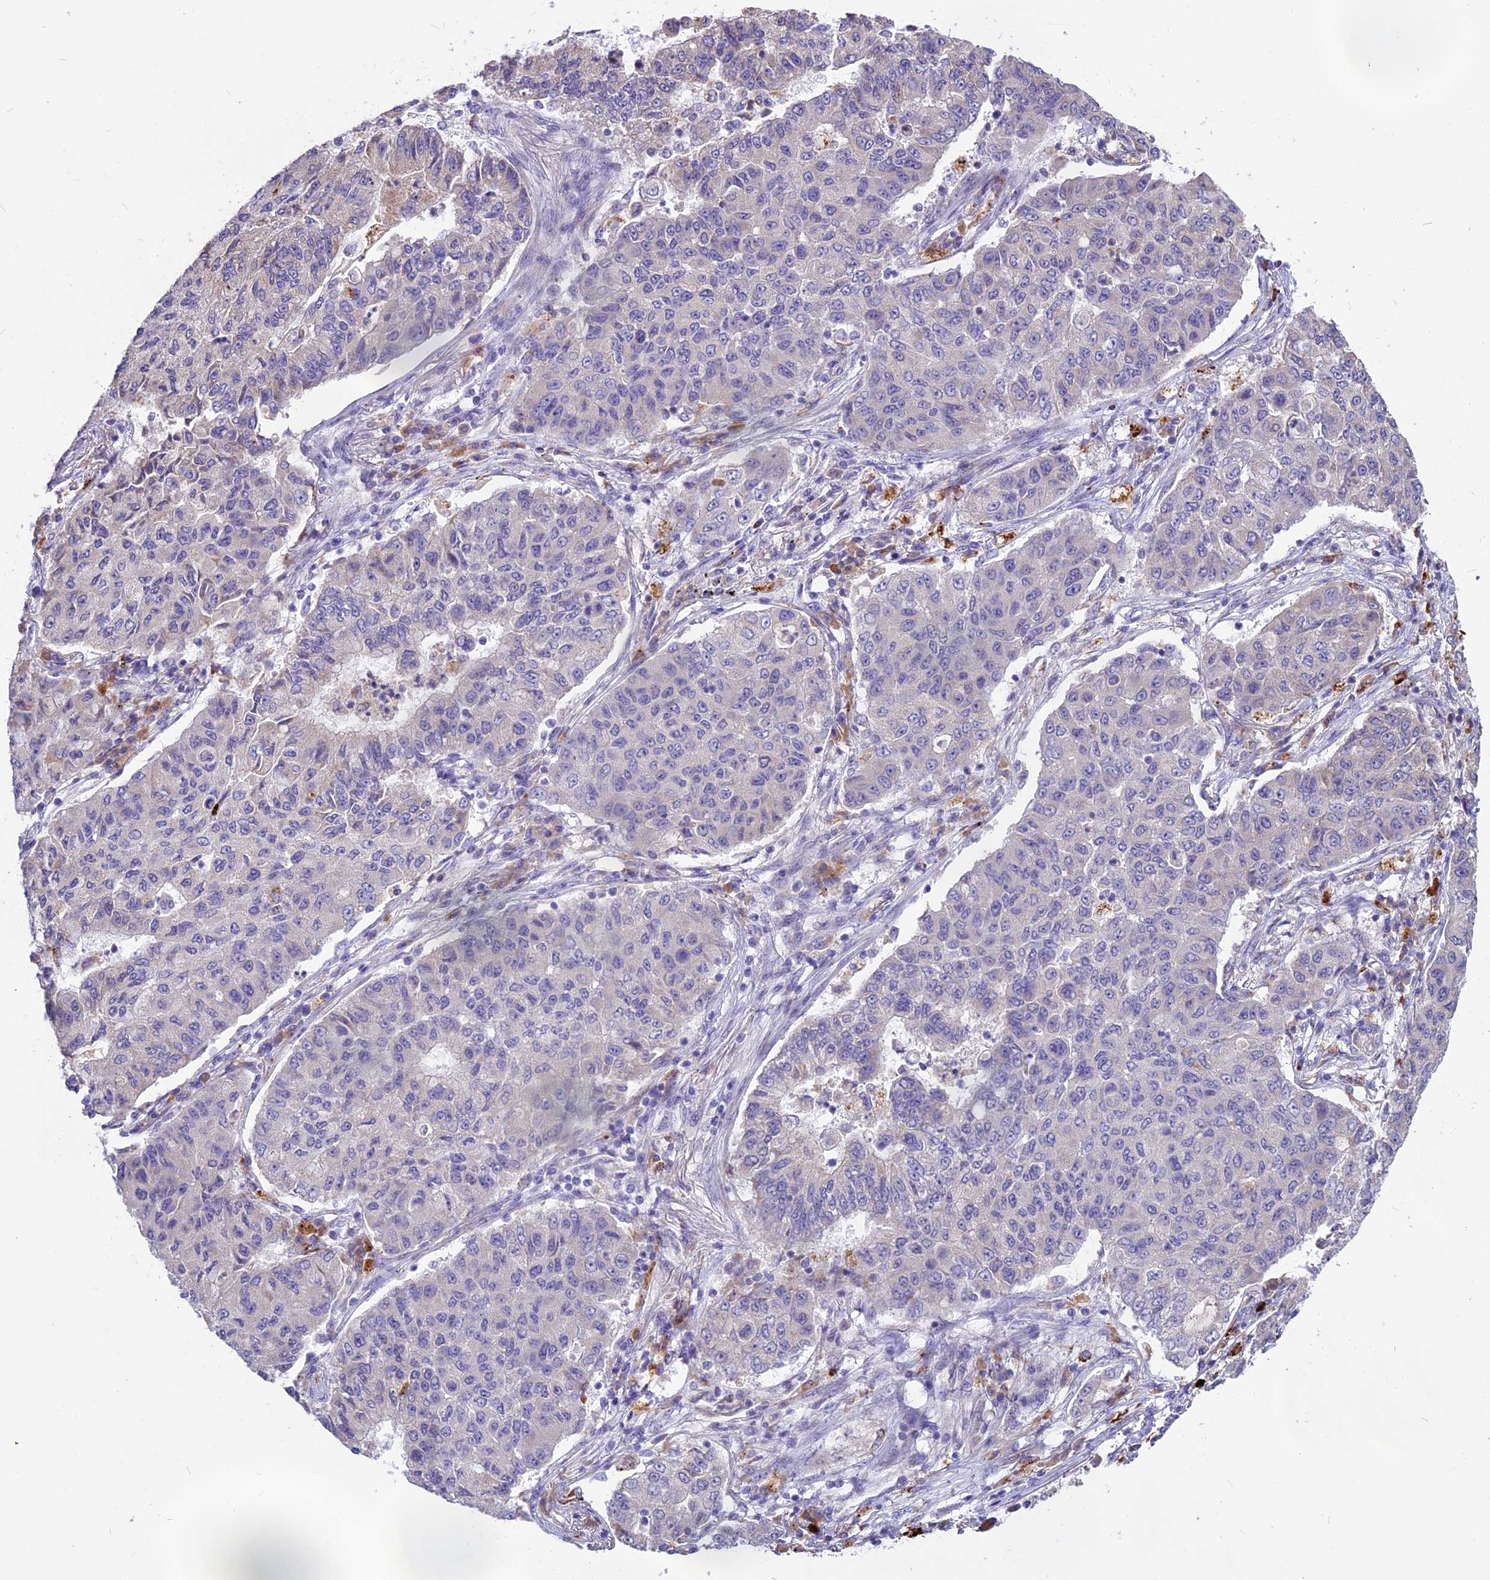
{"staining": {"intensity": "negative", "quantity": "none", "location": "none"}, "tissue": "lung cancer", "cell_type": "Tumor cells", "image_type": "cancer", "snomed": [{"axis": "morphology", "description": "Squamous cell carcinoma, NOS"}, {"axis": "topography", "description": "Lung"}], "caption": "An image of lung cancer stained for a protein exhibits no brown staining in tumor cells.", "gene": "THRSP", "patient": {"sex": "male", "age": 74}}